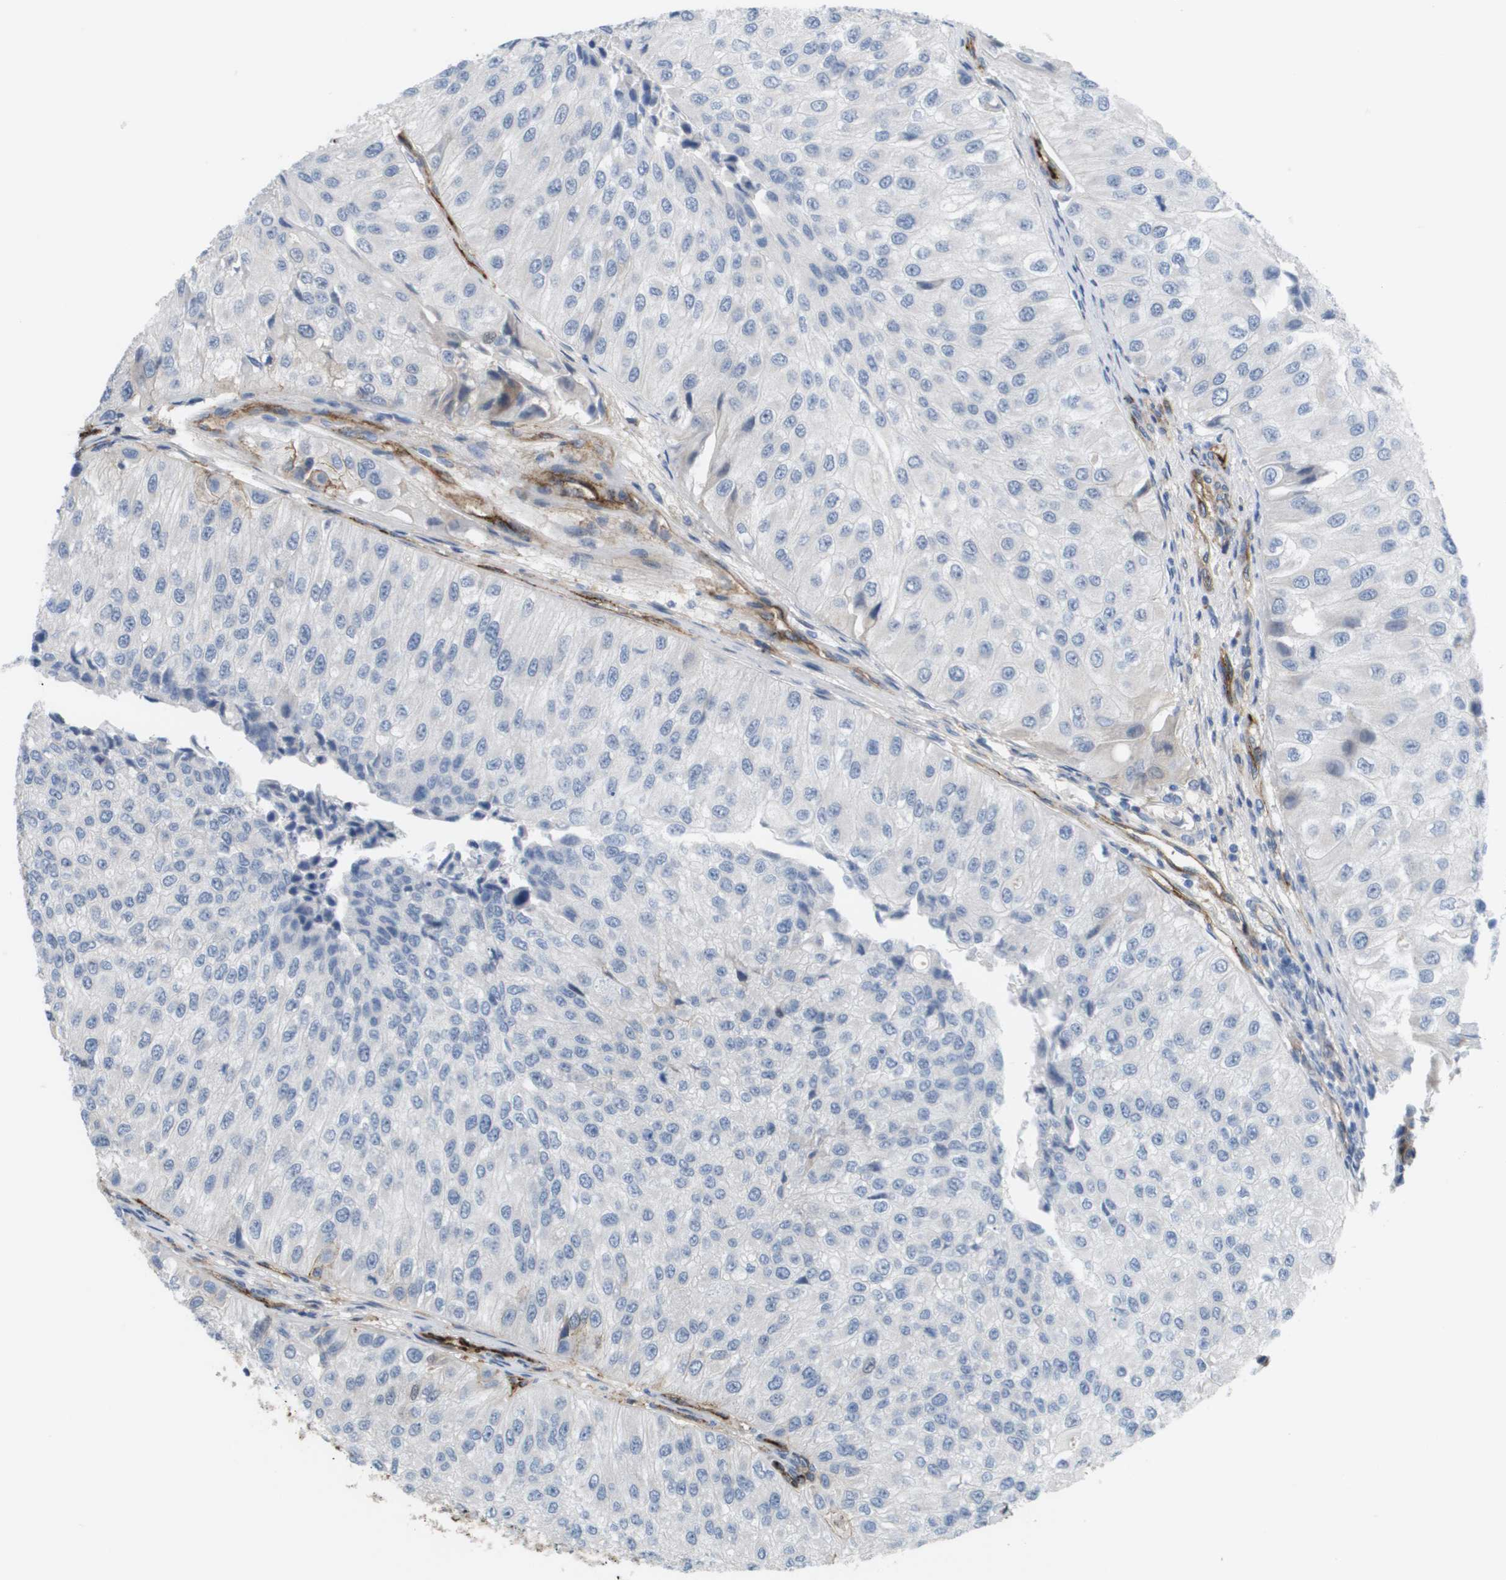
{"staining": {"intensity": "negative", "quantity": "none", "location": "none"}, "tissue": "urothelial cancer", "cell_type": "Tumor cells", "image_type": "cancer", "snomed": [{"axis": "morphology", "description": "Urothelial carcinoma, High grade"}, {"axis": "topography", "description": "Kidney"}, {"axis": "topography", "description": "Urinary bladder"}], "caption": "A high-resolution micrograph shows IHC staining of urothelial cancer, which exhibits no significant expression in tumor cells. (Stains: DAB immunohistochemistry with hematoxylin counter stain, Microscopy: brightfield microscopy at high magnification).", "gene": "ANGPT2", "patient": {"sex": "male", "age": 77}}